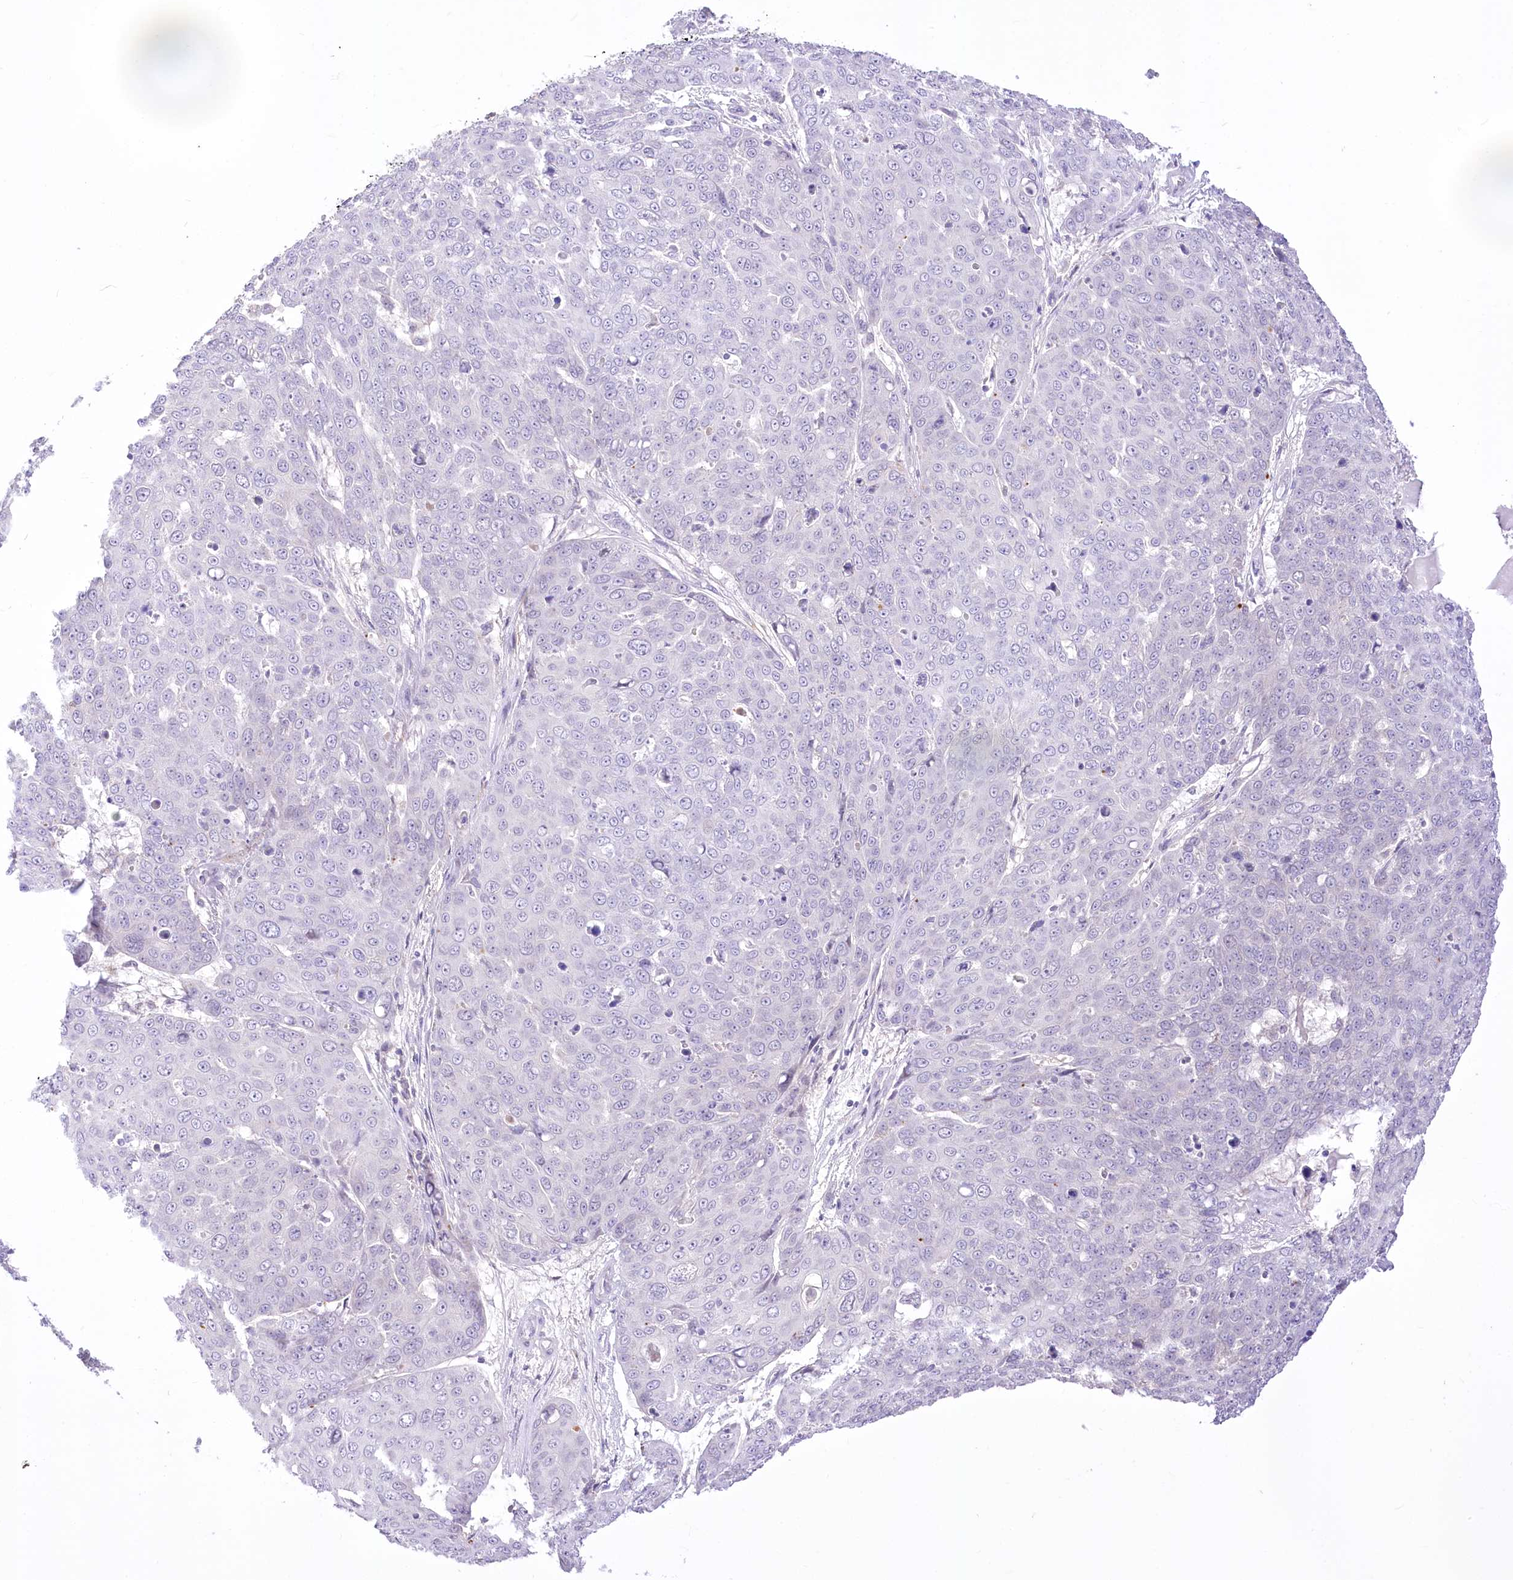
{"staining": {"intensity": "negative", "quantity": "none", "location": "none"}, "tissue": "skin cancer", "cell_type": "Tumor cells", "image_type": "cancer", "snomed": [{"axis": "morphology", "description": "Squamous cell carcinoma, NOS"}, {"axis": "topography", "description": "Skin"}], "caption": "A micrograph of skin cancer stained for a protein reveals no brown staining in tumor cells. (Immunohistochemistry, brightfield microscopy, high magnification).", "gene": "BEND7", "patient": {"sex": "male", "age": 71}}